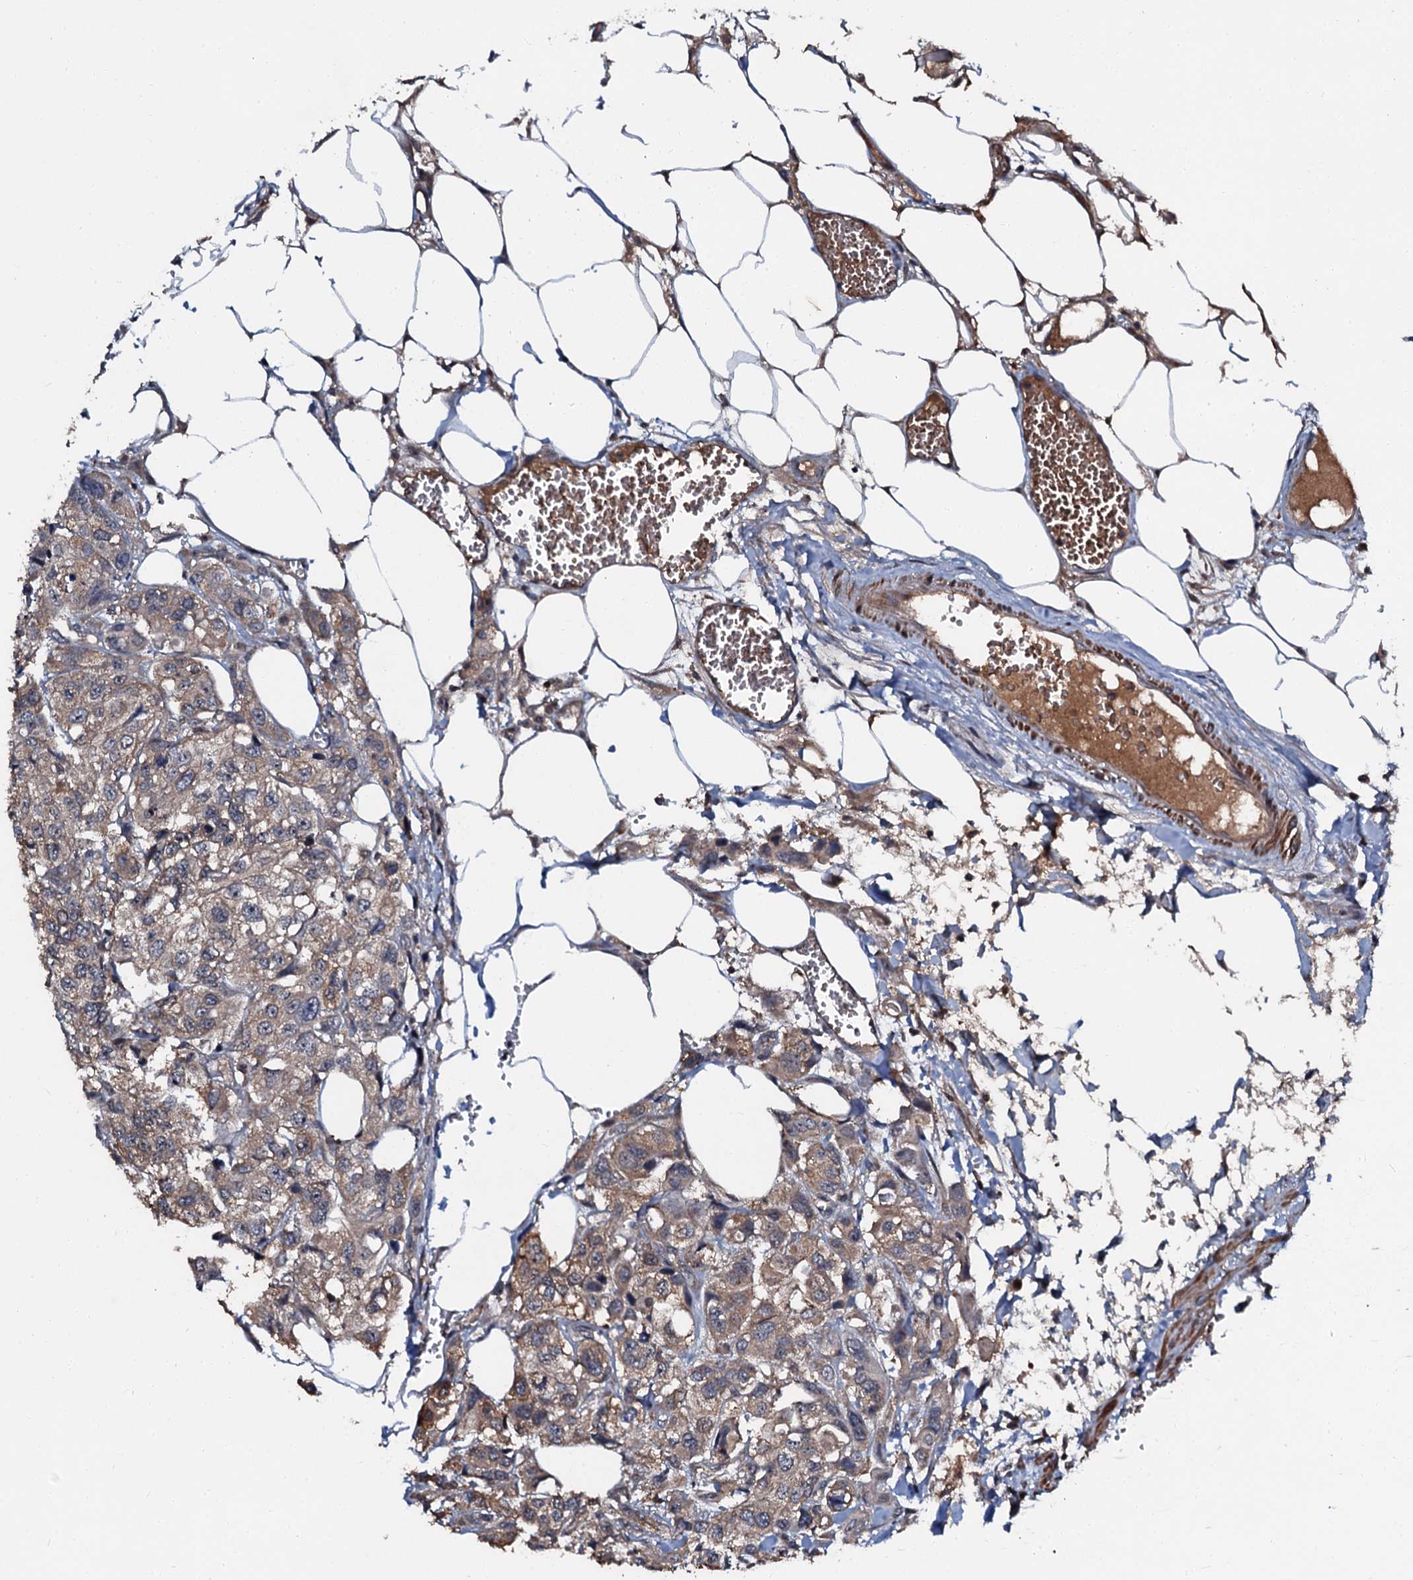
{"staining": {"intensity": "weak", "quantity": "<25%", "location": "cytoplasmic/membranous"}, "tissue": "urothelial cancer", "cell_type": "Tumor cells", "image_type": "cancer", "snomed": [{"axis": "morphology", "description": "Urothelial carcinoma, High grade"}, {"axis": "topography", "description": "Urinary bladder"}], "caption": "Tumor cells are negative for brown protein staining in urothelial carcinoma (high-grade).", "gene": "N4BP1", "patient": {"sex": "male", "age": 67}}